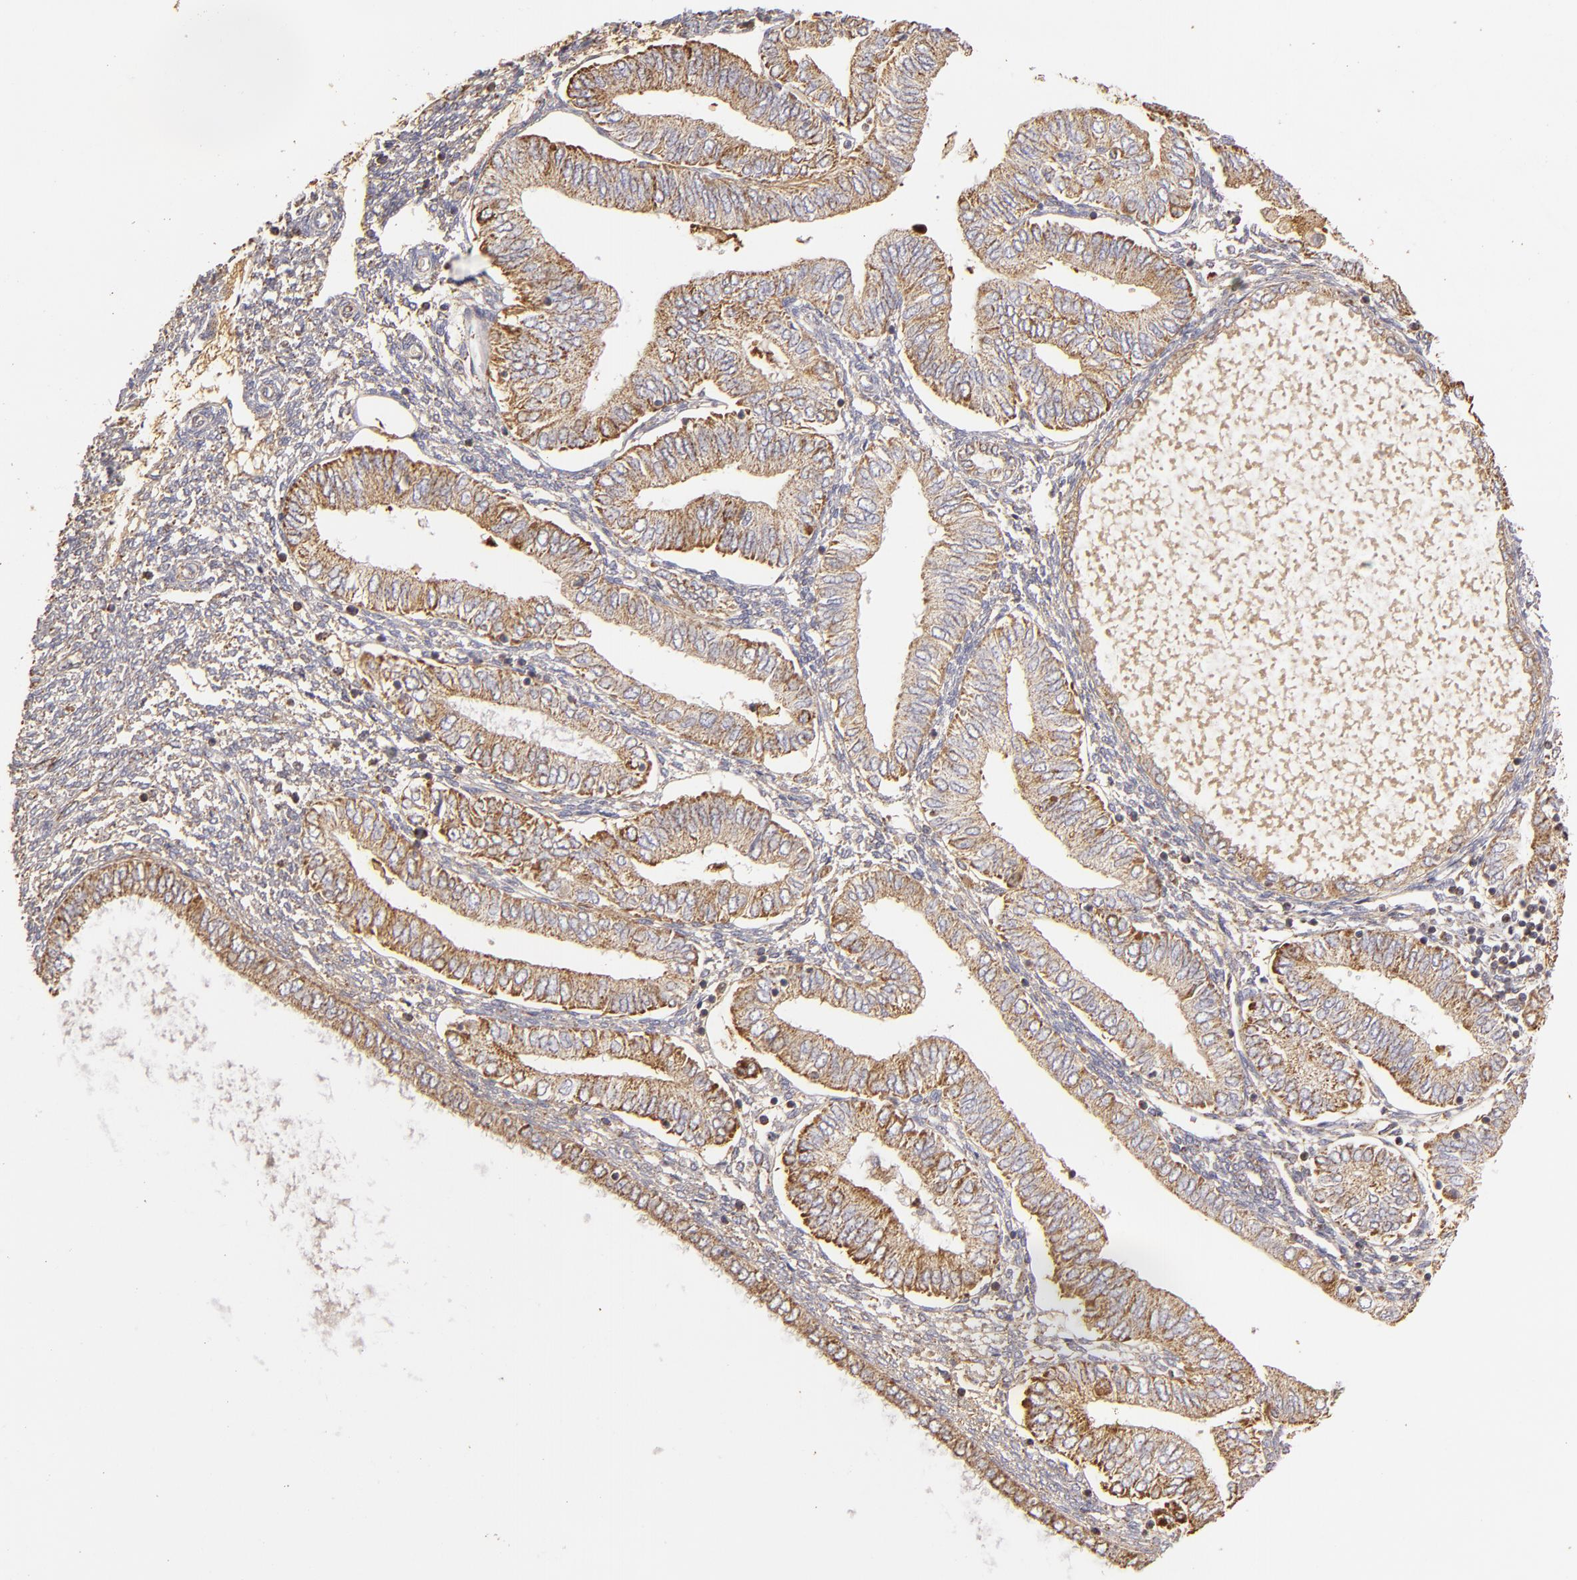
{"staining": {"intensity": "moderate", "quantity": ">75%", "location": "cytoplasmic/membranous"}, "tissue": "endometrial cancer", "cell_type": "Tumor cells", "image_type": "cancer", "snomed": [{"axis": "morphology", "description": "Adenocarcinoma, NOS"}, {"axis": "topography", "description": "Endometrium"}], "caption": "Moderate cytoplasmic/membranous expression for a protein is appreciated in approximately >75% of tumor cells of endometrial cancer using IHC.", "gene": "CFB", "patient": {"sex": "female", "age": 51}}